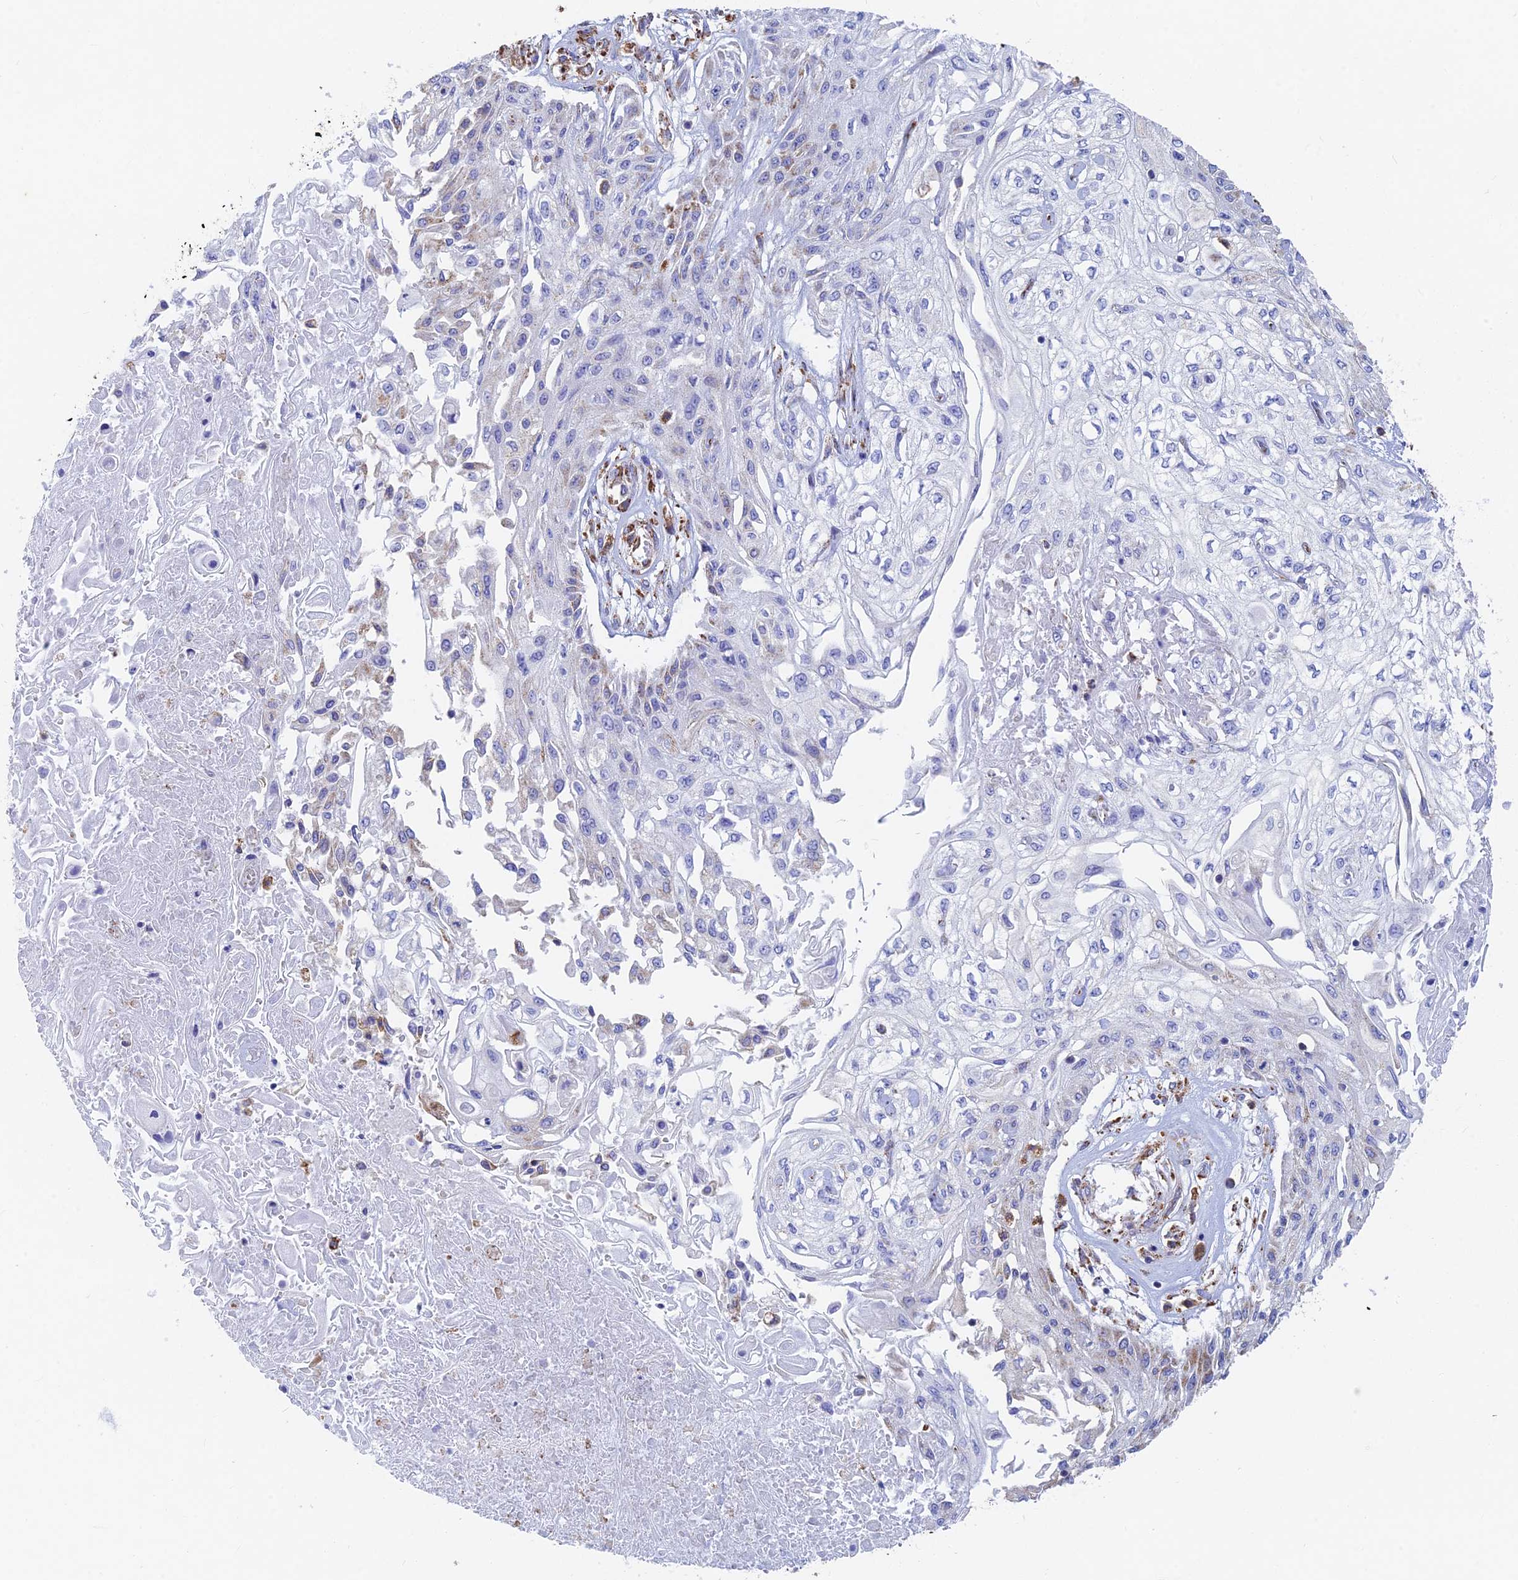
{"staining": {"intensity": "negative", "quantity": "none", "location": "none"}, "tissue": "skin cancer", "cell_type": "Tumor cells", "image_type": "cancer", "snomed": [{"axis": "morphology", "description": "Squamous cell carcinoma, NOS"}, {"axis": "morphology", "description": "Squamous cell carcinoma, metastatic, NOS"}, {"axis": "topography", "description": "Skin"}, {"axis": "topography", "description": "Lymph node"}], "caption": "Immunohistochemistry (IHC) photomicrograph of neoplastic tissue: human skin cancer (metastatic squamous cell carcinoma) stained with DAB (3,3'-diaminobenzidine) shows no significant protein positivity in tumor cells.", "gene": "WDR35", "patient": {"sex": "male", "age": 75}}